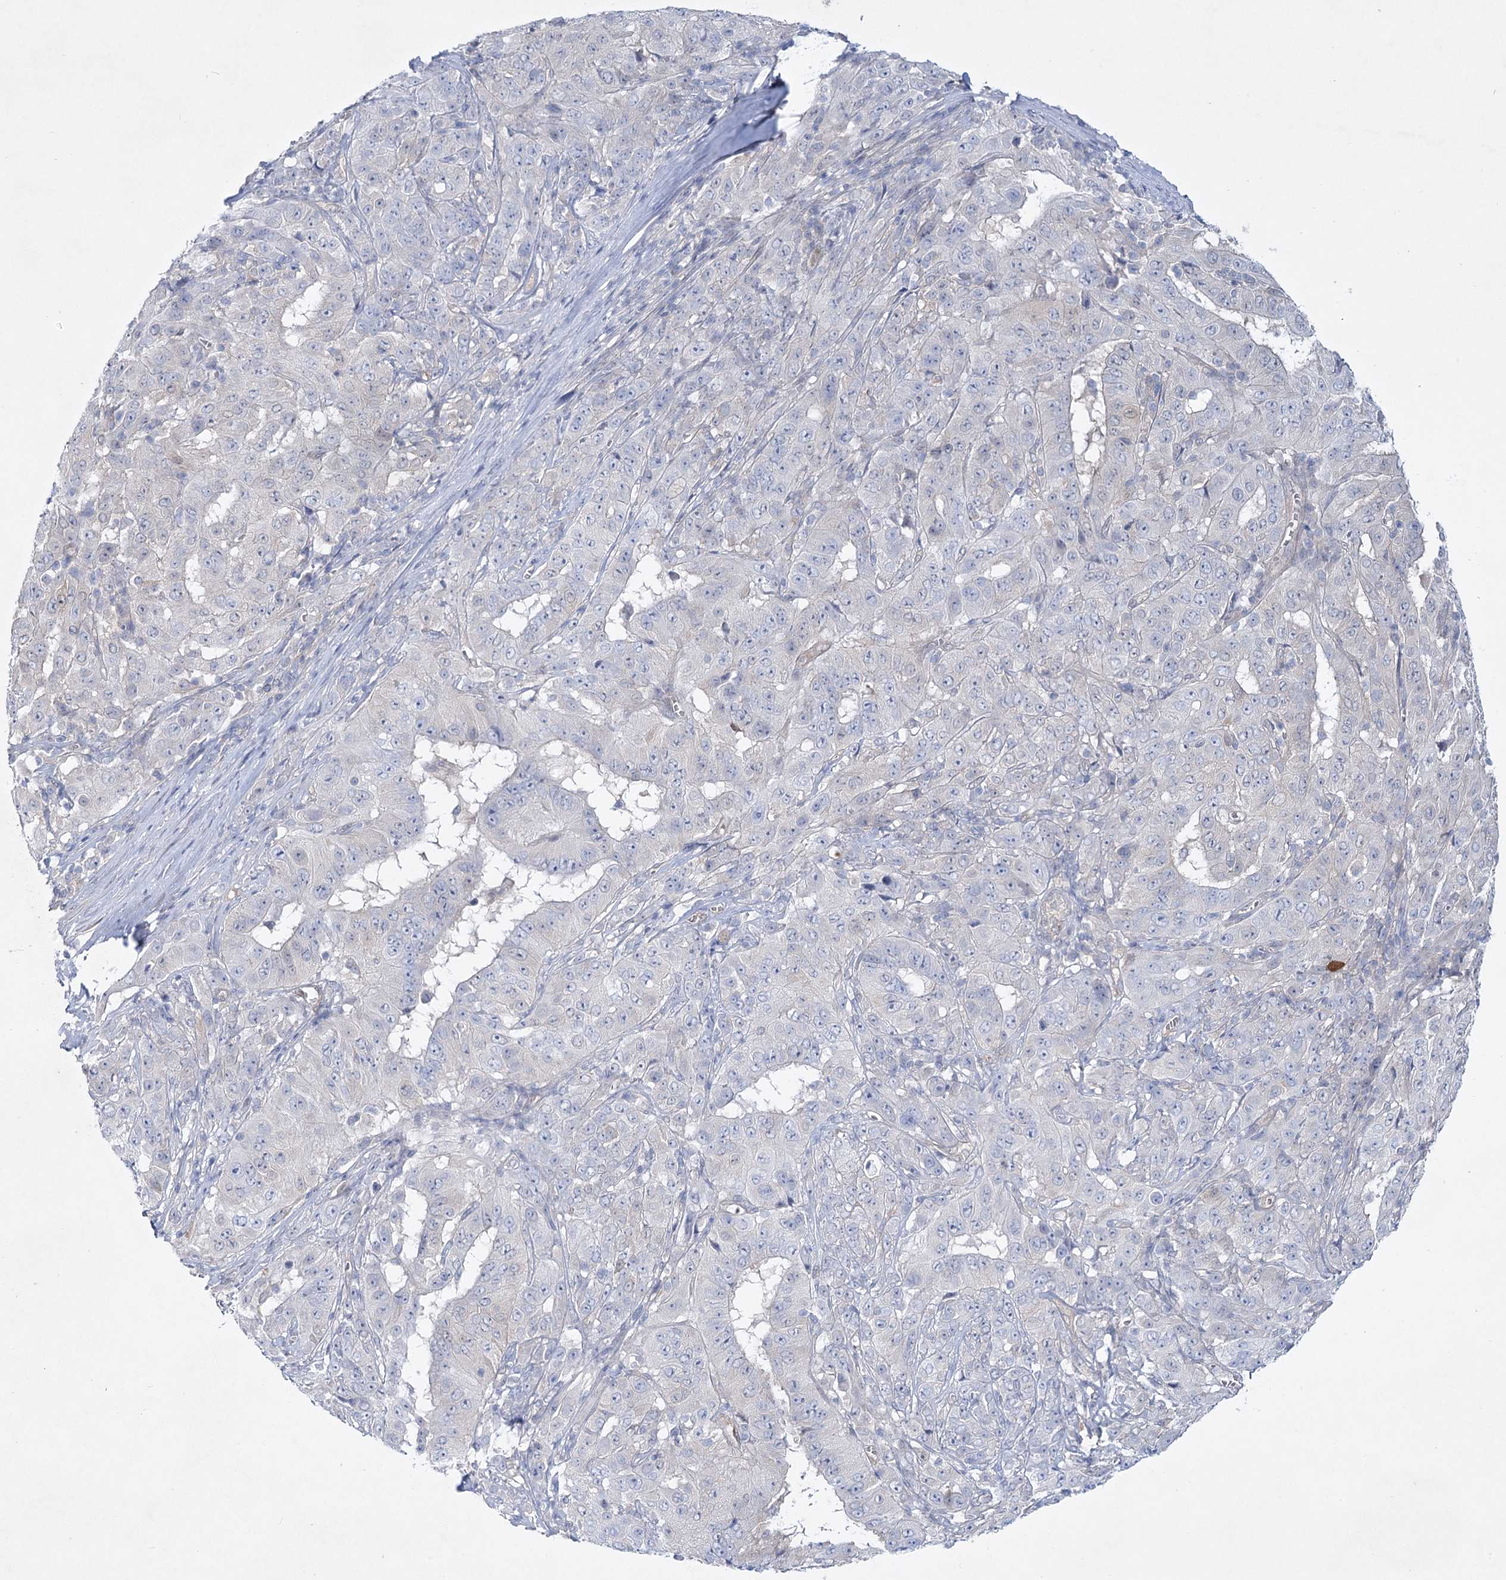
{"staining": {"intensity": "negative", "quantity": "none", "location": "none"}, "tissue": "pancreatic cancer", "cell_type": "Tumor cells", "image_type": "cancer", "snomed": [{"axis": "morphology", "description": "Adenocarcinoma, NOS"}, {"axis": "topography", "description": "Pancreas"}], "caption": "Immunohistochemical staining of pancreatic cancer (adenocarcinoma) reveals no significant expression in tumor cells.", "gene": "AAMDC", "patient": {"sex": "male", "age": 63}}